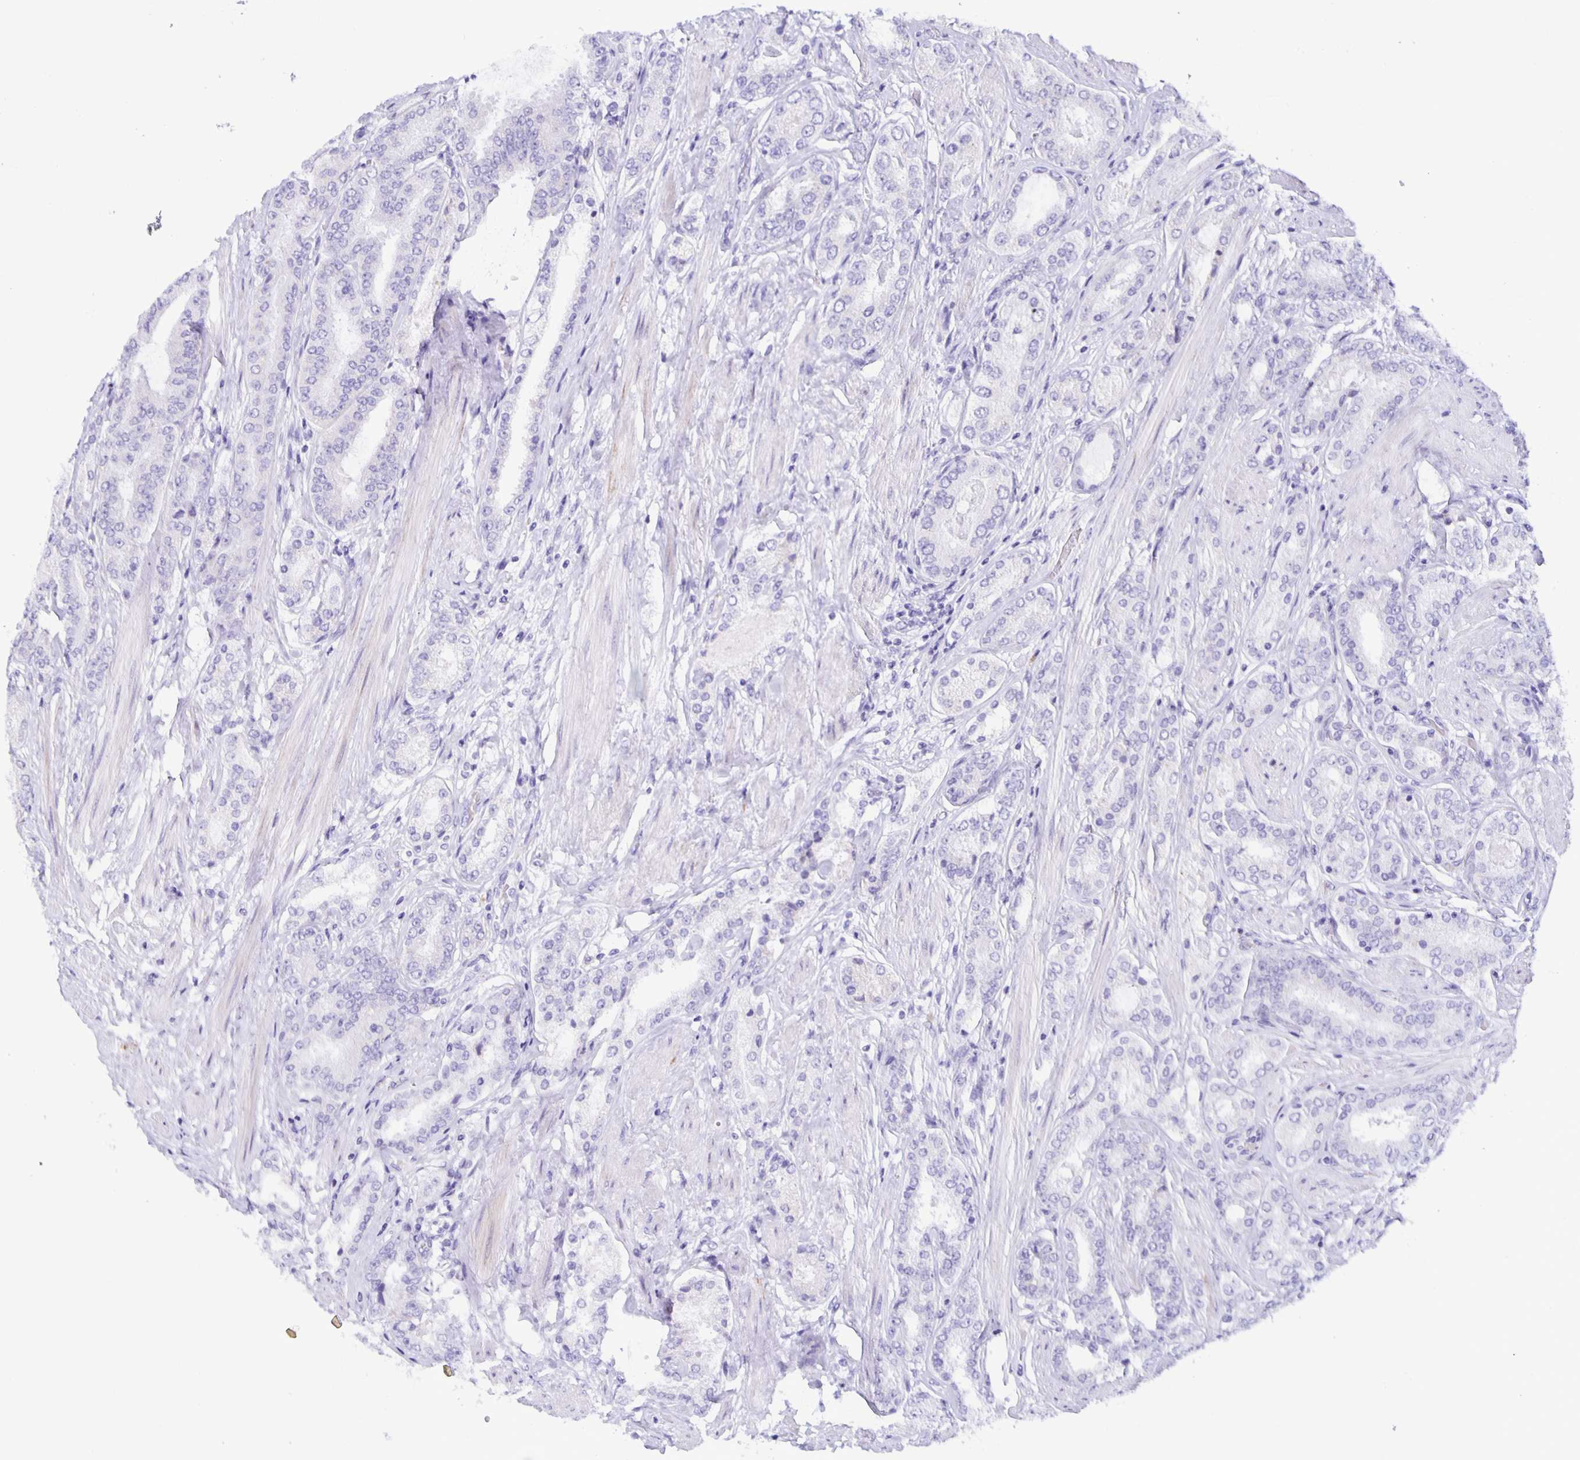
{"staining": {"intensity": "negative", "quantity": "none", "location": "none"}, "tissue": "prostate cancer", "cell_type": "Tumor cells", "image_type": "cancer", "snomed": [{"axis": "morphology", "description": "Adenocarcinoma, High grade"}, {"axis": "topography", "description": "Prostate"}], "caption": "Tumor cells show no significant protein expression in prostate cancer.", "gene": "AQP6", "patient": {"sex": "male", "age": 63}}